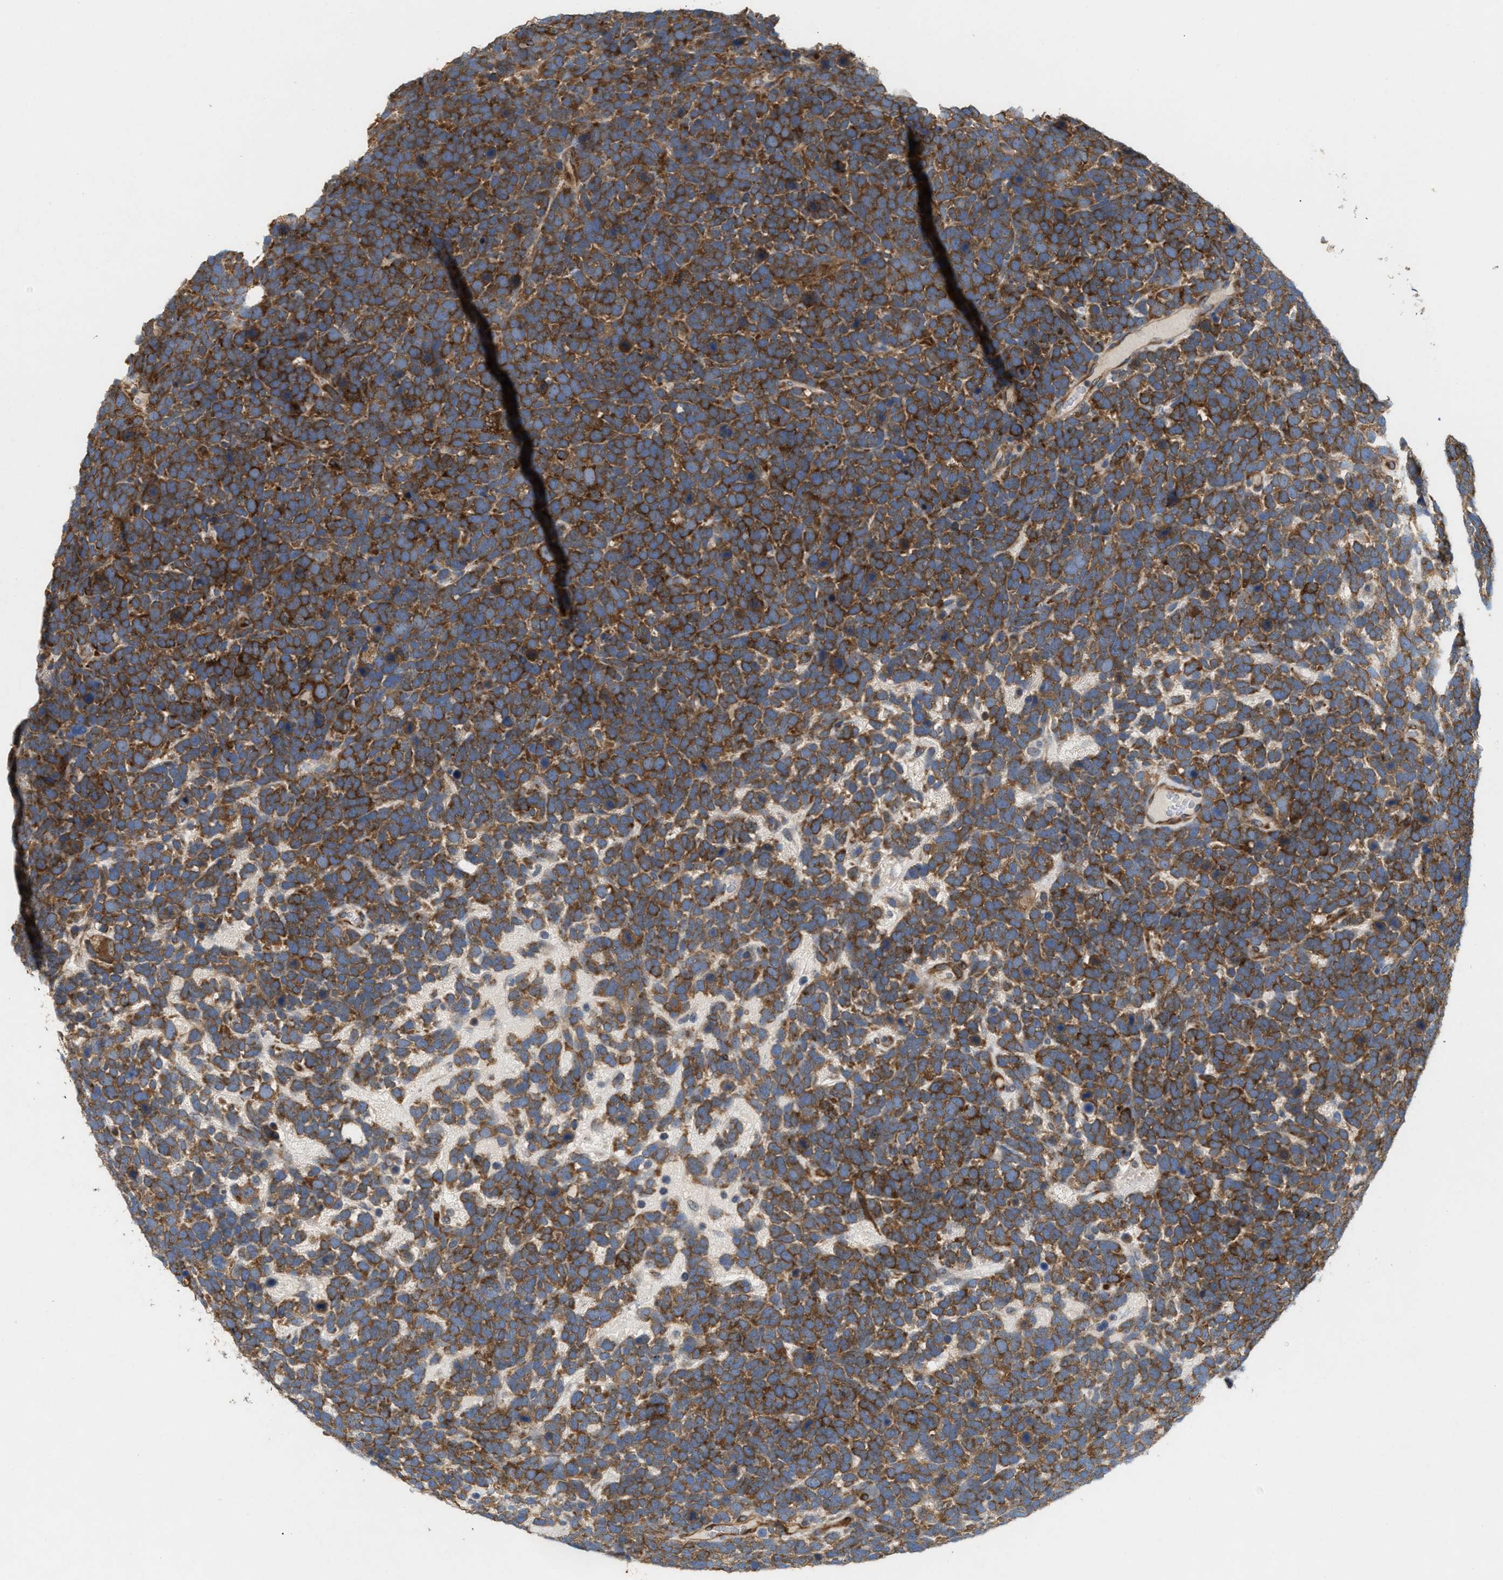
{"staining": {"intensity": "strong", "quantity": ">75%", "location": "cytoplasmic/membranous"}, "tissue": "urothelial cancer", "cell_type": "Tumor cells", "image_type": "cancer", "snomed": [{"axis": "morphology", "description": "Urothelial carcinoma, High grade"}, {"axis": "topography", "description": "Urinary bladder"}], "caption": "Immunohistochemistry (IHC) histopathology image of neoplastic tissue: human urothelial cancer stained using IHC demonstrates high levels of strong protein expression localized specifically in the cytoplasmic/membranous of tumor cells, appearing as a cytoplasmic/membranous brown color.", "gene": "UBAP2", "patient": {"sex": "female", "age": 82}}